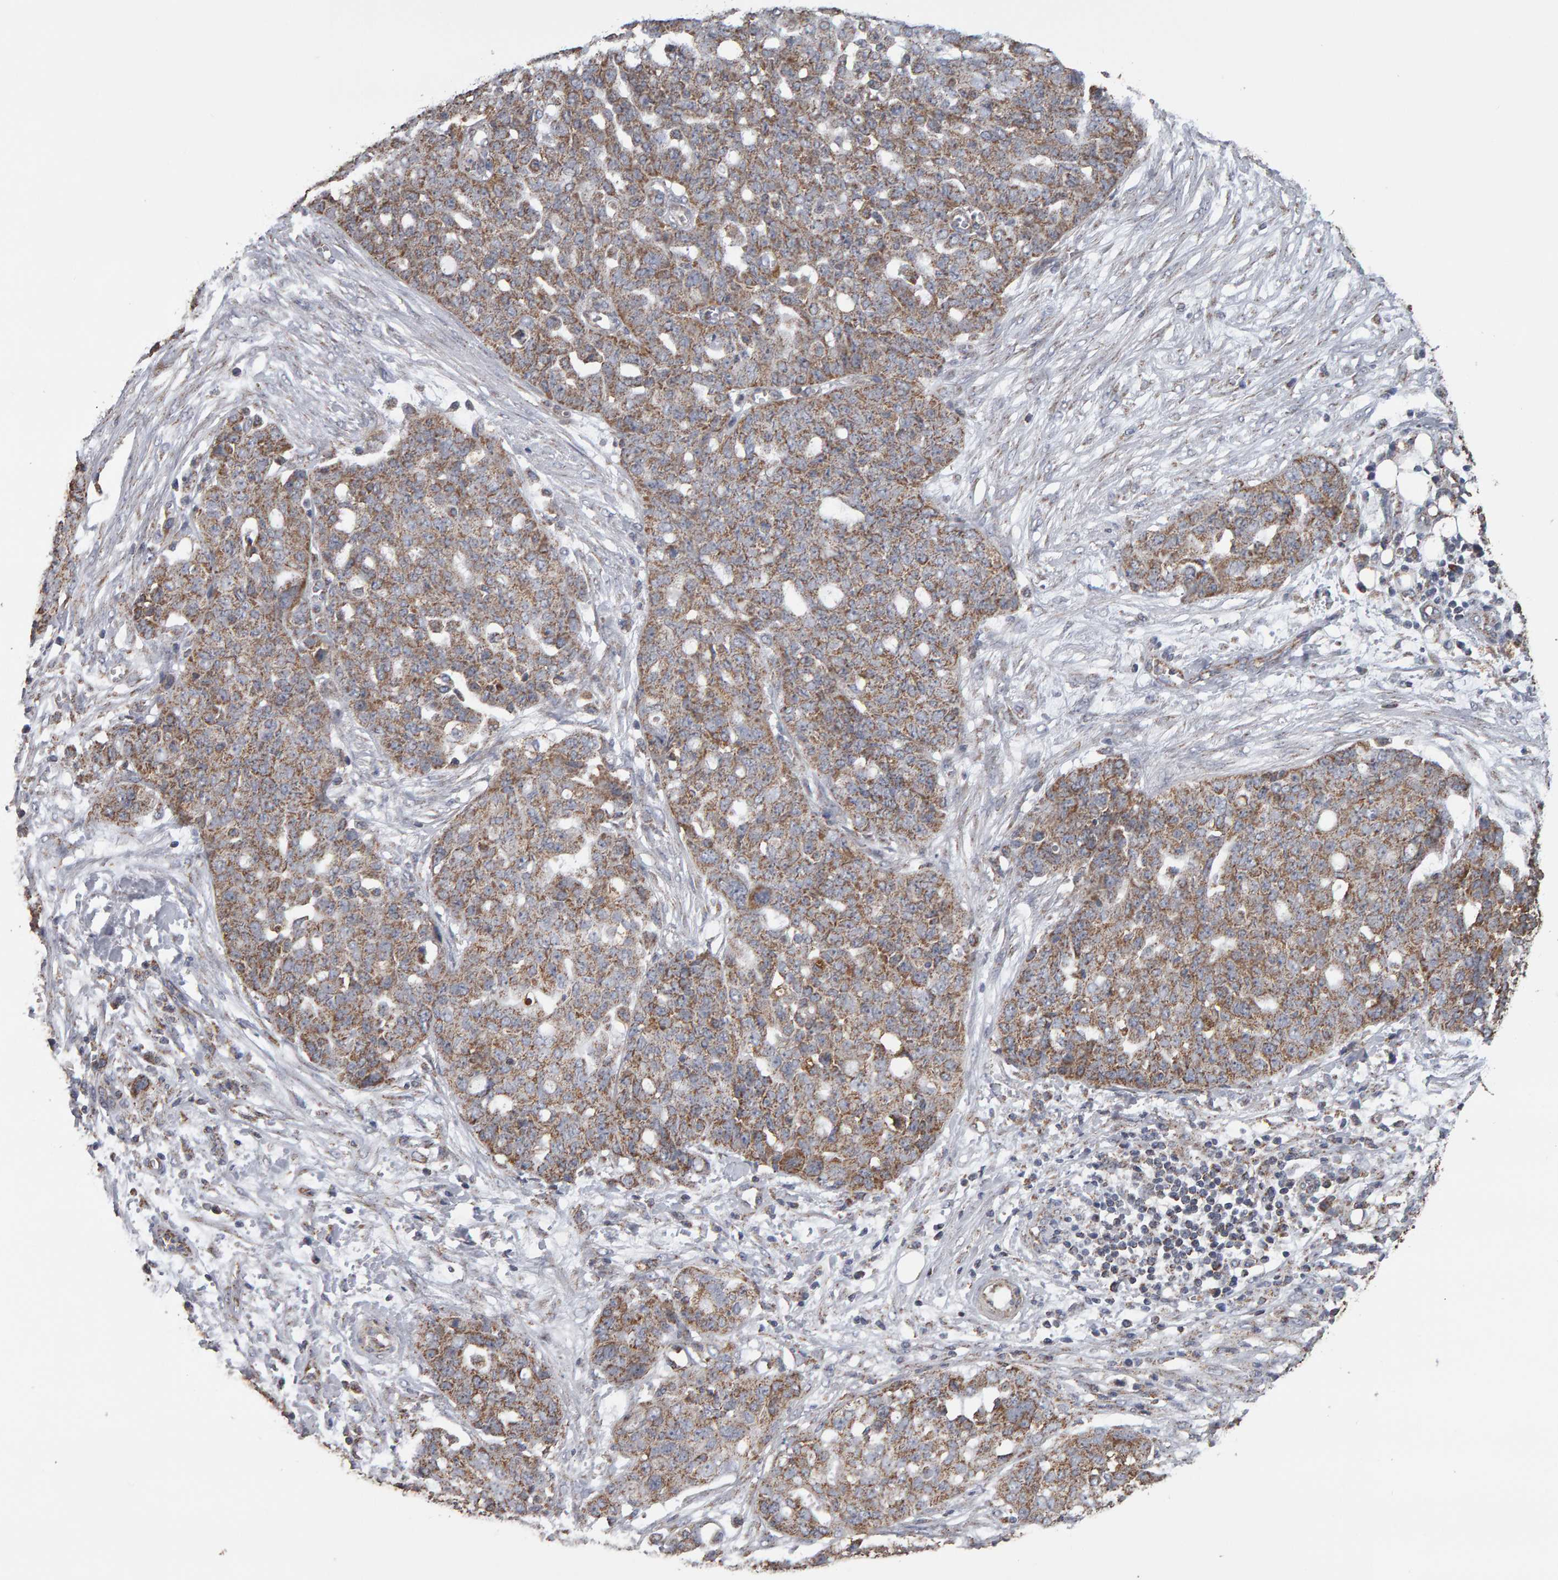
{"staining": {"intensity": "moderate", "quantity": "25%-75%", "location": "cytoplasmic/membranous"}, "tissue": "ovarian cancer", "cell_type": "Tumor cells", "image_type": "cancer", "snomed": [{"axis": "morphology", "description": "Cystadenocarcinoma, serous, NOS"}, {"axis": "topography", "description": "Soft tissue"}, {"axis": "topography", "description": "Ovary"}], "caption": "Immunohistochemical staining of human serous cystadenocarcinoma (ovarian) reveals moderate cytoplasmic/membranous protein staining in approximately 25%-75% of tumor cells.", "gene": "TOM1L1", "patient": {"sex": "female", "age": 57}}